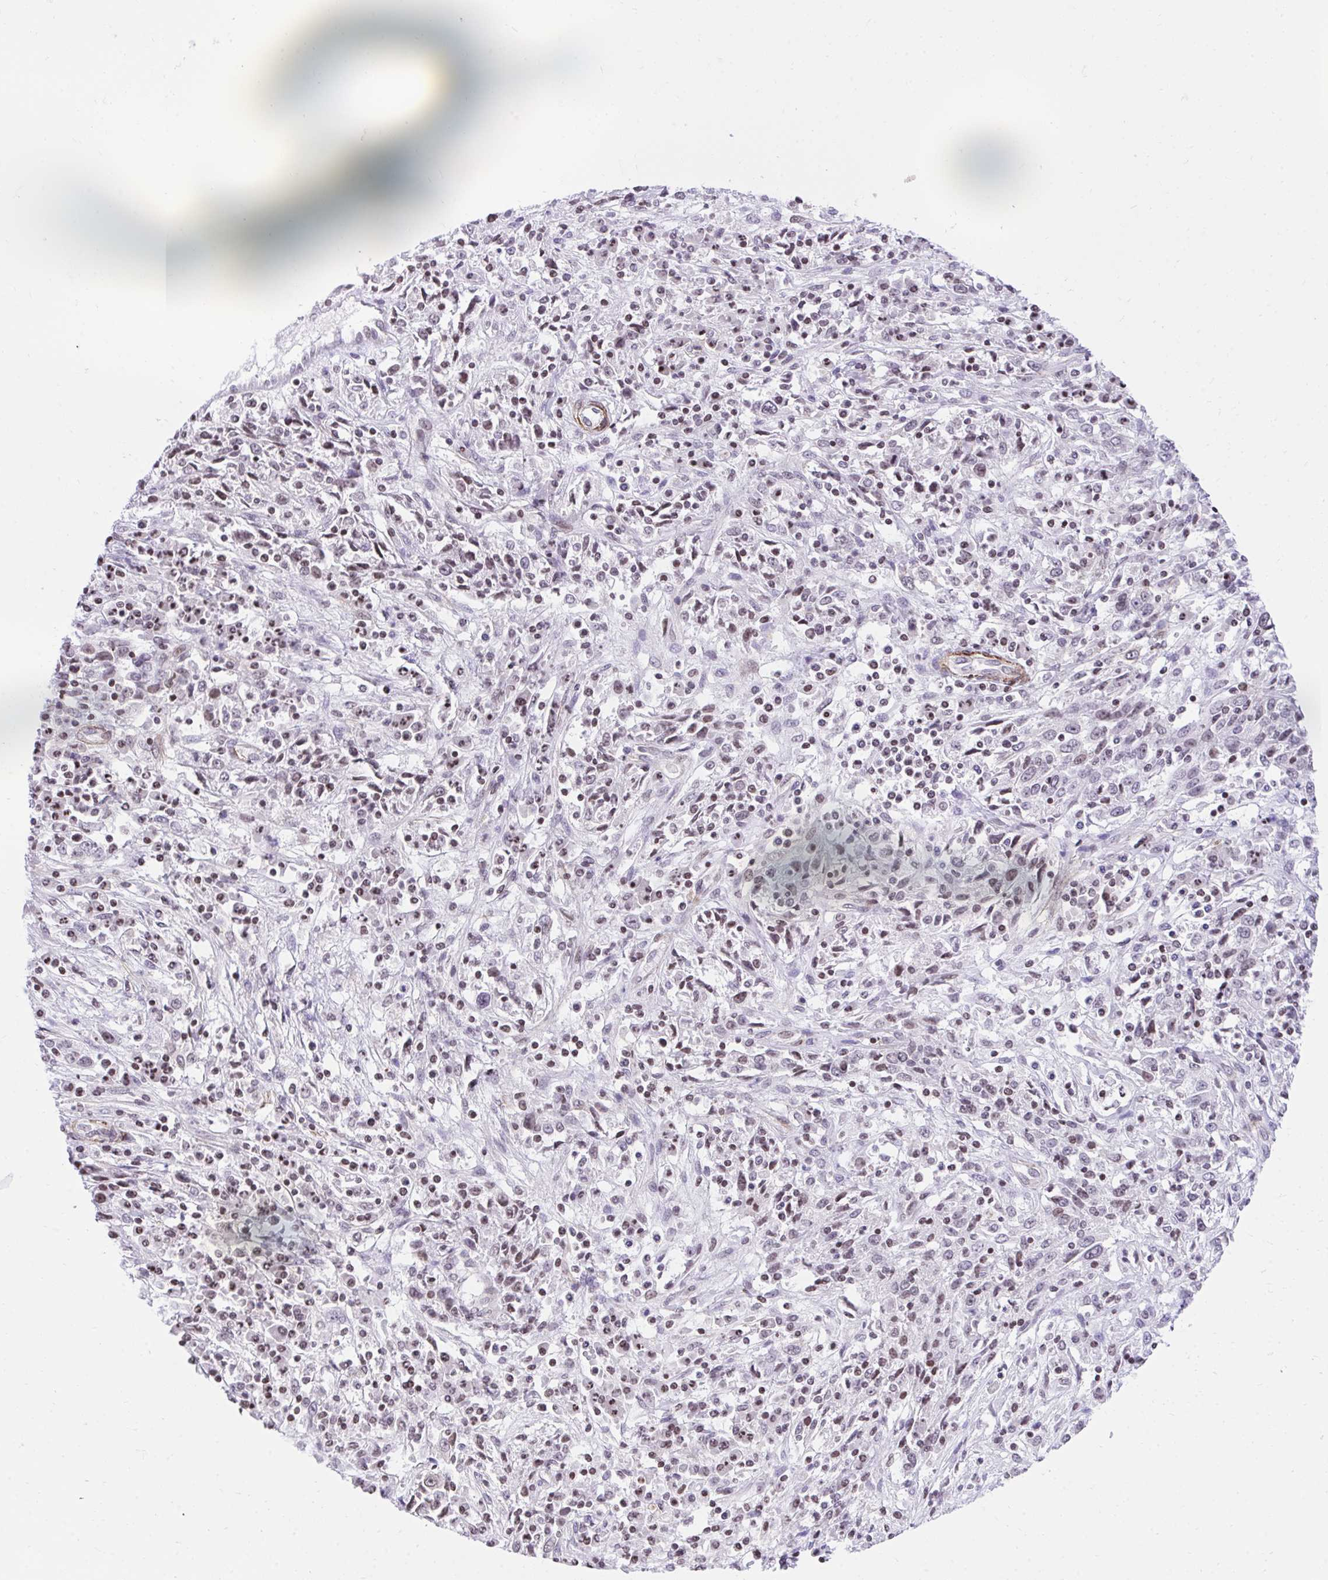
{"staining": {"intensity": "moderate", "quantity": "25%-75%", "location": "nuclear"}, "tissue": "cervical cancer", "cell_type": "Tumor cells", "image_type": "cancer", "snomed": [{"axis": "morphology", "description": "Adenocarcinoma, NOS"}, {"axis": "topography", "description": "Cervix"}], "caption": "Tumor cells display moderate nuclear staining in about 25%-75% of cells in cervical cancer (adenocarcinoma).", "gene": "KCNN4", "patient": {"sex": "female", "age": 40}}